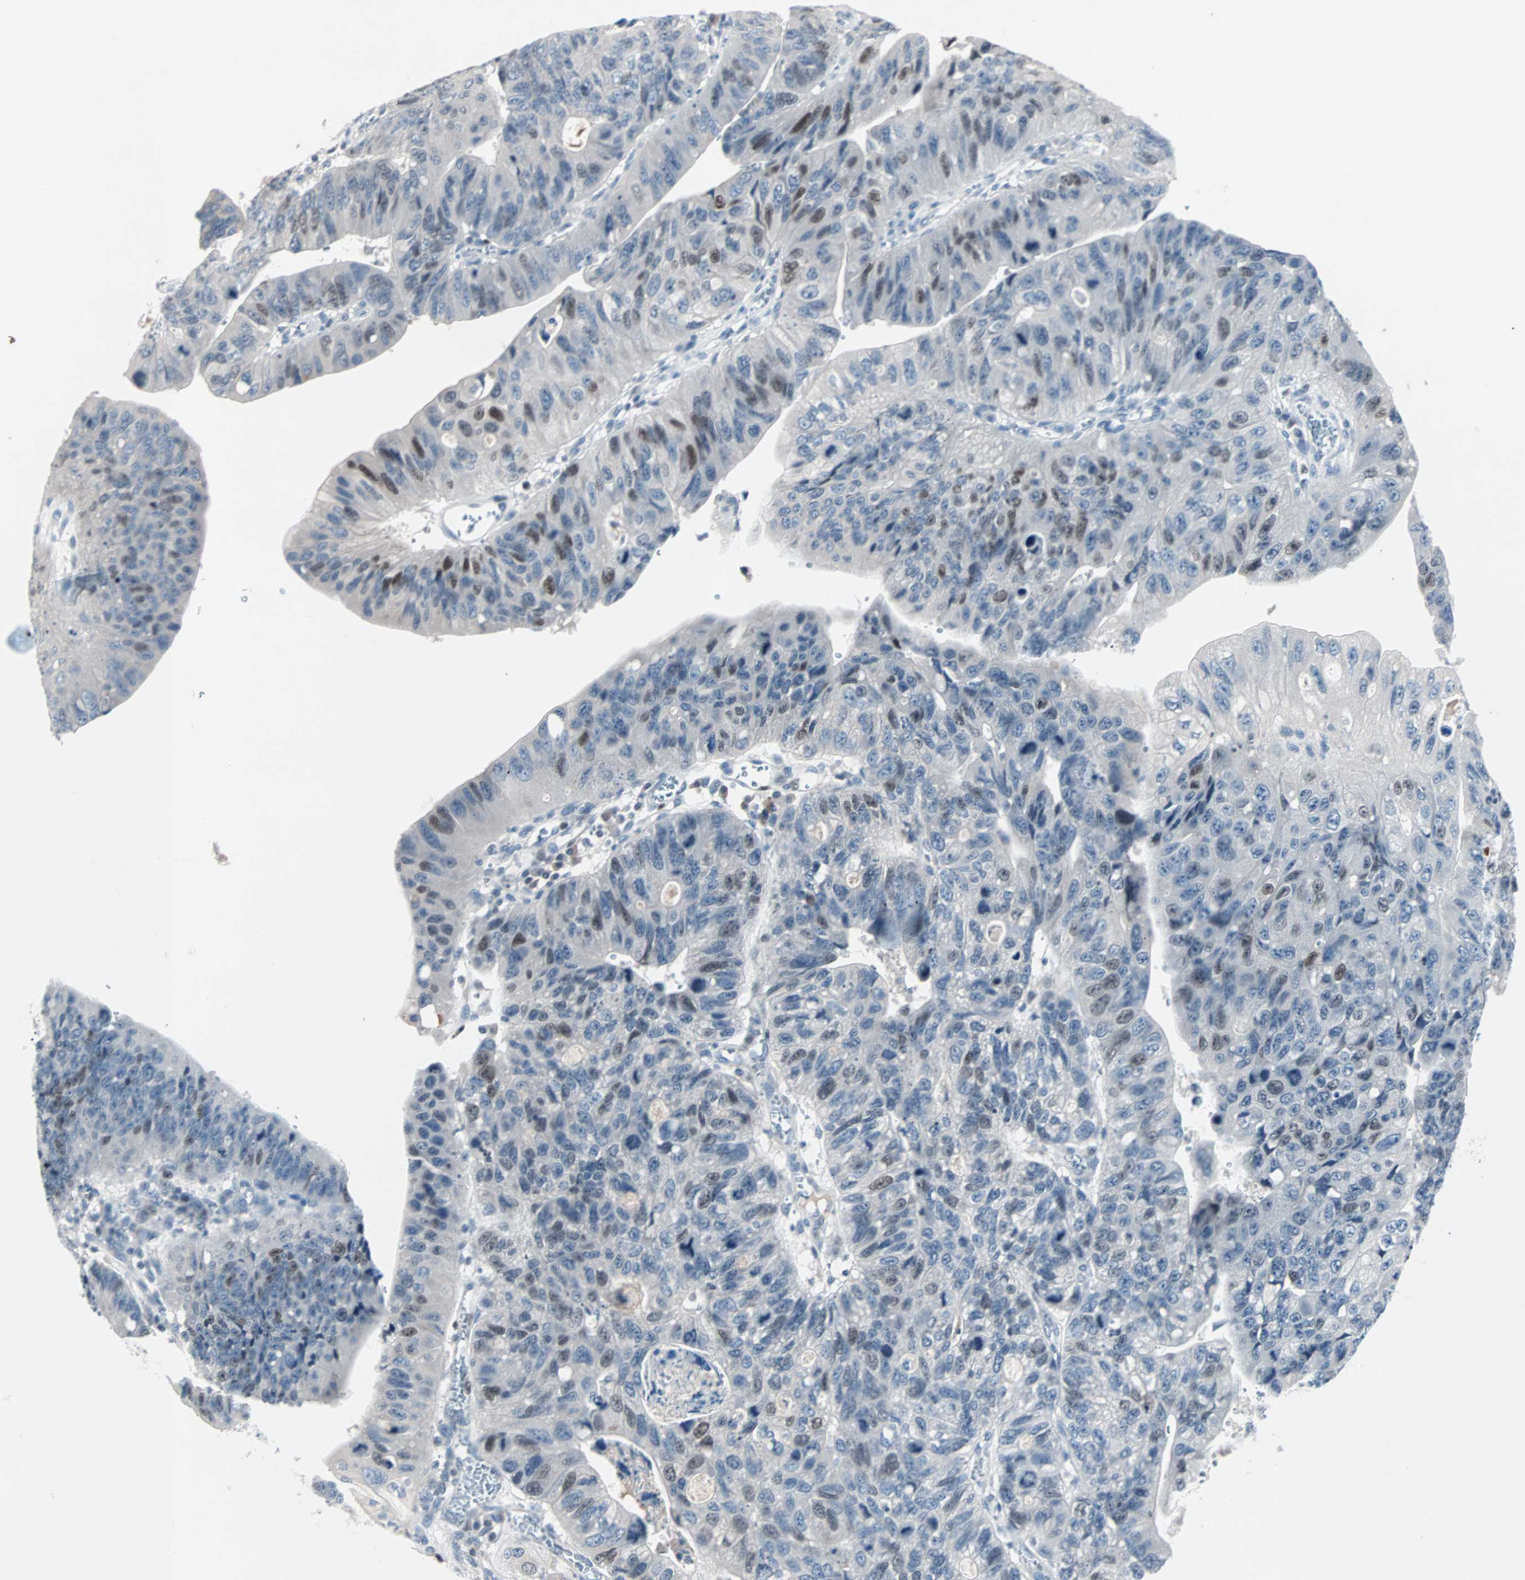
{"staining": {"intensity": "moderate", "quantity": "<25%", "location": "nuclear"}, "tissue": "stomach cancer", "cell_type": "Tumor cells", "image_type": "cancer", "snomed": [{"axis": "morphology", "description": "Adenocarcinoma, NOS"}, {"axis": "topography", "description": "Stomach"}], "caption": "Approximately <25% of tumor cells in stomach cancer demonstrate moderate nuclear protein staining as visualized by brown immunohistochemical staining.", "gene": "CCNE2", "patient": {"sex": "male", "age": 59}}